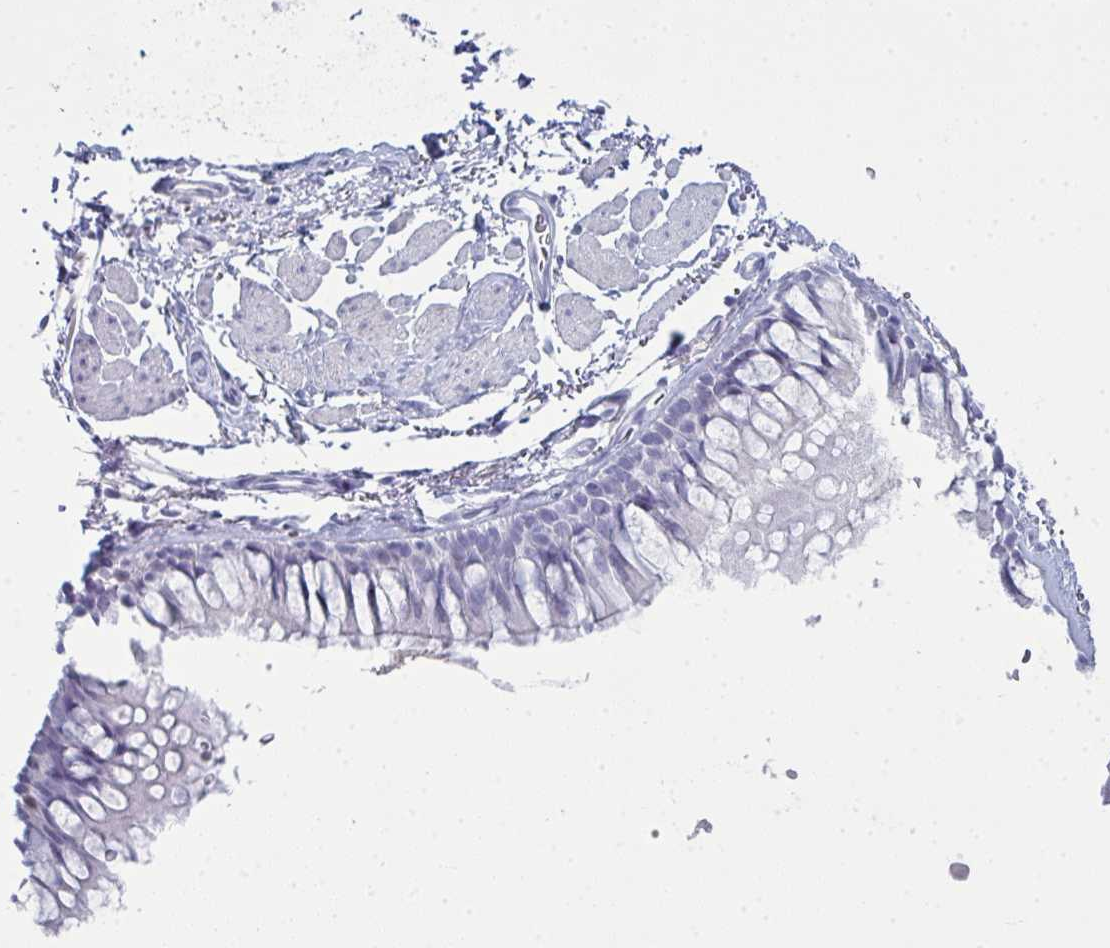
{"staining": {"intensity": "negative", "quantity": "none", "location": "none"}, "tissue": "bronchus", "cell_type": "Respiratory epithelial cells", "image_type": "normal", "snomed": [{"axis": "morphology", "description": "Normal tissue, NOS"}, {"axis": "topography", "description": "Cartilage tissue"}, {"axis": "topography", "description": "Bronchus"}], "caption": "Bronchus was stained to show a protein in brown. There is no significant staining in respiratory epithelial cells. (DAB (3,3'-diaminobenzidine) immunohistochemistry, high magnification).", "gene": "SERPINB10", "patient": {"sex": "female", "age": 79}}